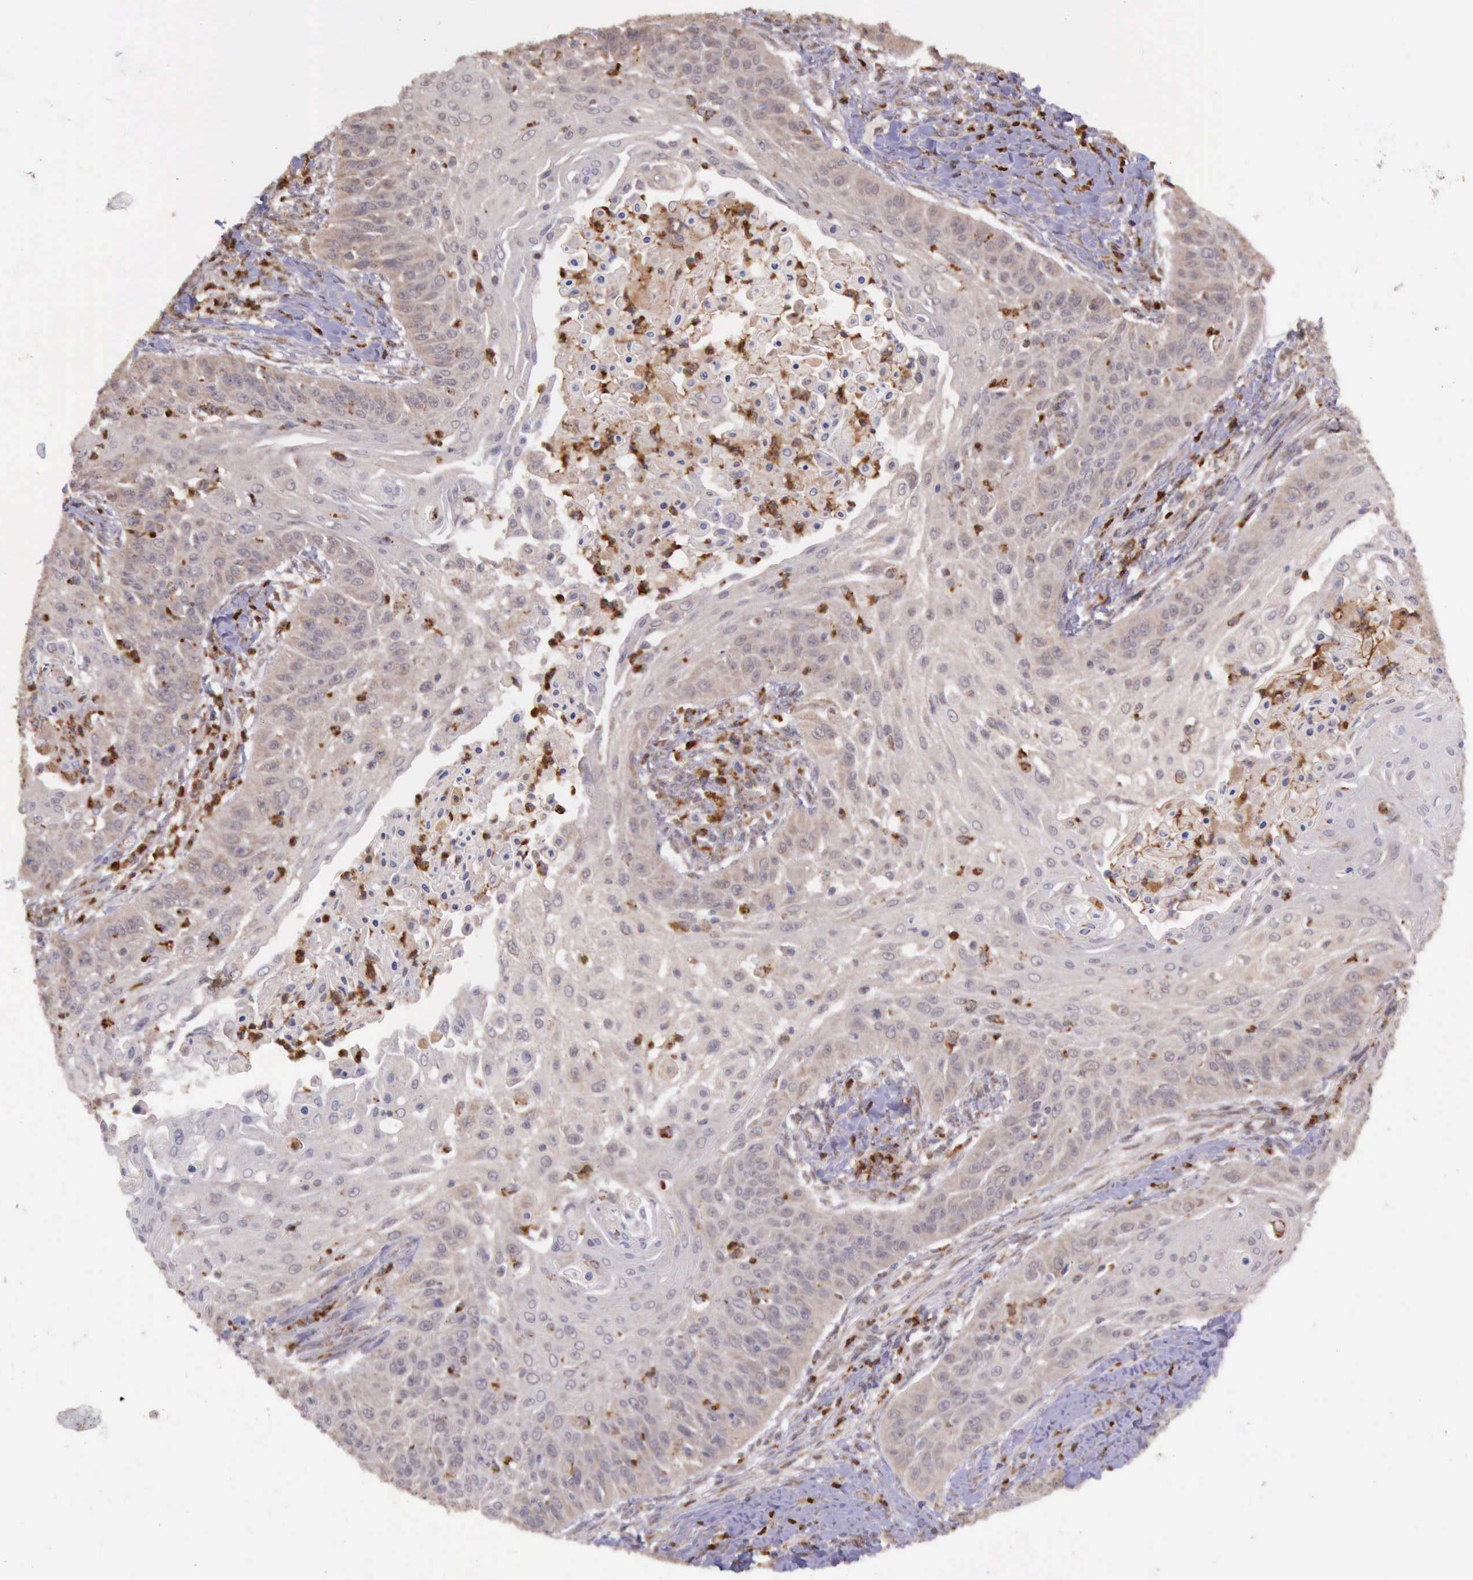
{"staining": {"intensity": "weak", "quantity": "25%-75%", "location": "cytoplasmic/membranous"}, "tissue": "cervical cancer", "cell_type": "Tumor cells", "image_type": "cancer", "snomed": [{"axis": "morphology", "description": "Squamous cell carcinoma, NOS"}, {"axis": "topography", "description": "Cervix"}], "caption": "Cervical cancer (squamous cell carcinoma) stained for a protein exhibits weak cytoplasmic/membranous positivity in tumor cells.", "gene": "ARMCX3", "patient": {"sex": "female", "age": 64}}